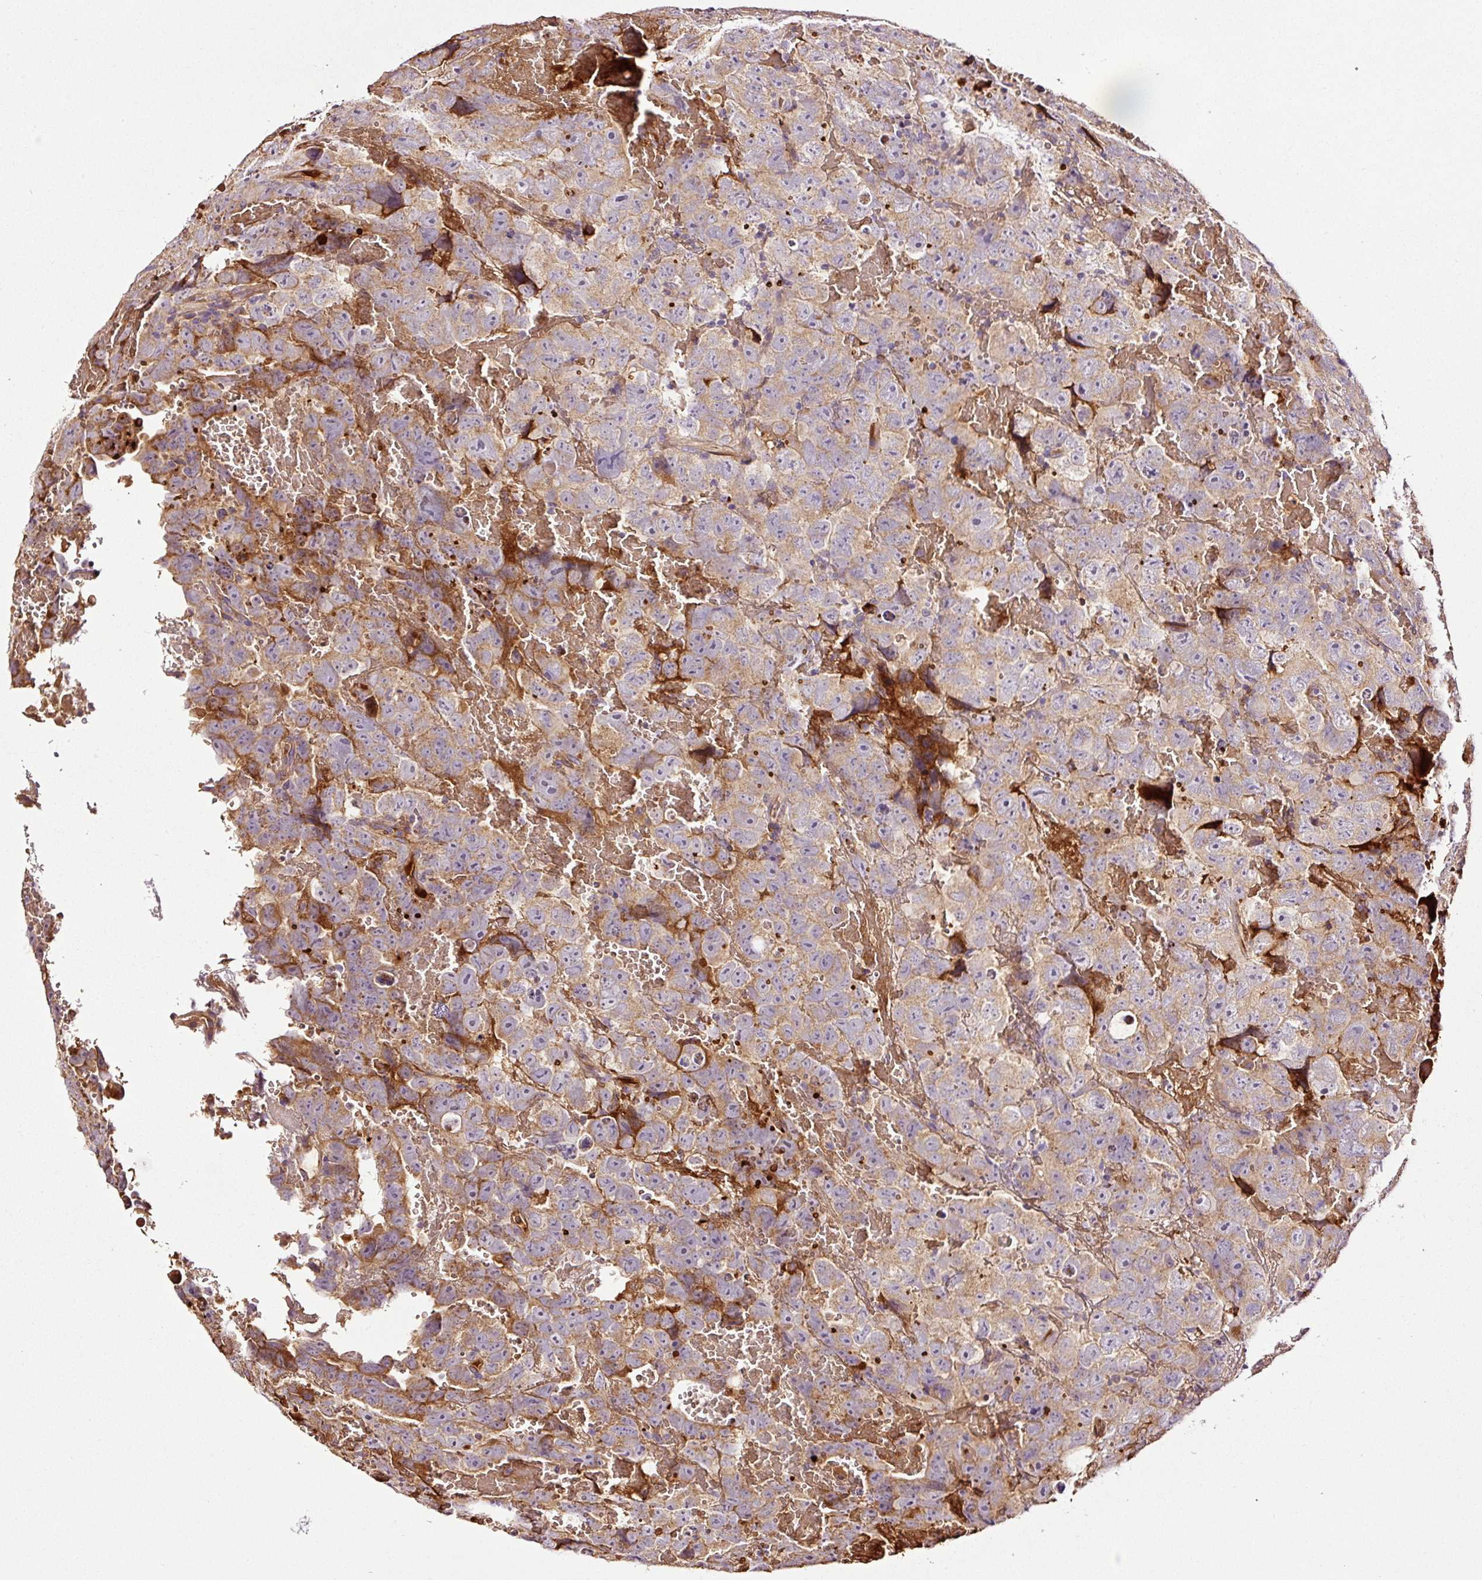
{"staining": {"intensity": "moderate", "quantity": "25%-75%", "location": "cytoplasmic/membranous"}, "tissue": "testis cancer", "cell_type": "Tumor cells", "image_type": "cancer", "snomed": [{"axis": "morphology", "description": "Carcinoma, Embryonal, NOS"}, {"axis": "topography", "description": "Testis"}], "caption": "Immunohistochemical staining of testis embryonal carcinoma displays moderate cytoplasmic/membranous protein staining in approximately 25%-75% of tumor cells.", "gene": "PGLYRP2", "patient": {"sex": "male", "age": 45}}